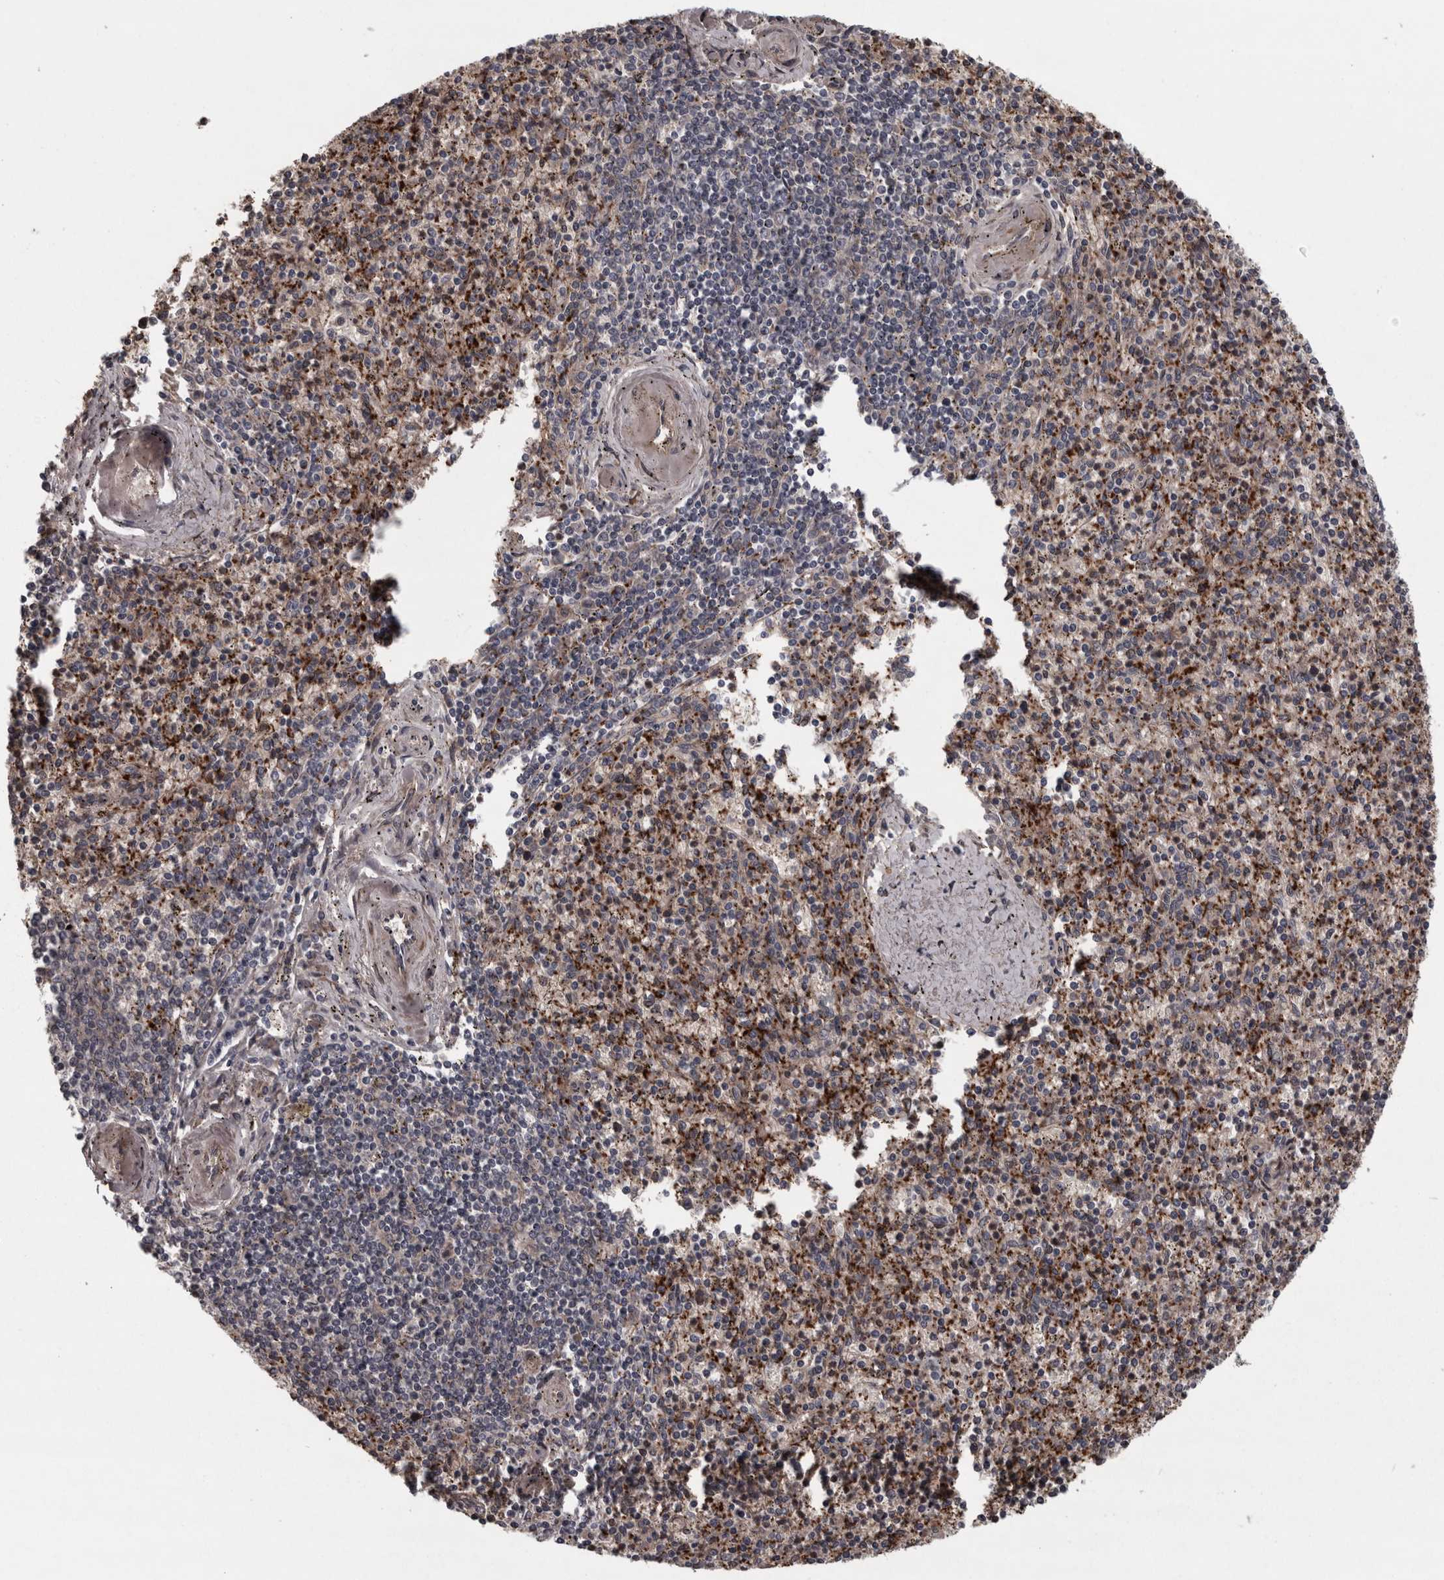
{"staining": {"intensity": "strong", "quantity": "25%-75%", "location": "cytoplasmic/membranous"}, "tissue": "spleen", "cell_type": "Cells in red pulp", "image_type": "normal", "snomed": [{"axis": "morphology", "description": "Normal tissue, NOS"}, {"axis": "topography", "description": "Spleen"}], "caption": "This image demonstrates immunohistochemistry (IHC) staining of normal human spleen, with high strong cytoplasmic/membranous positivity in approximately 25%-75% of cells in red pulp.", "gene": "RSU1", "patient": {"sex": "male", "age": 72}}